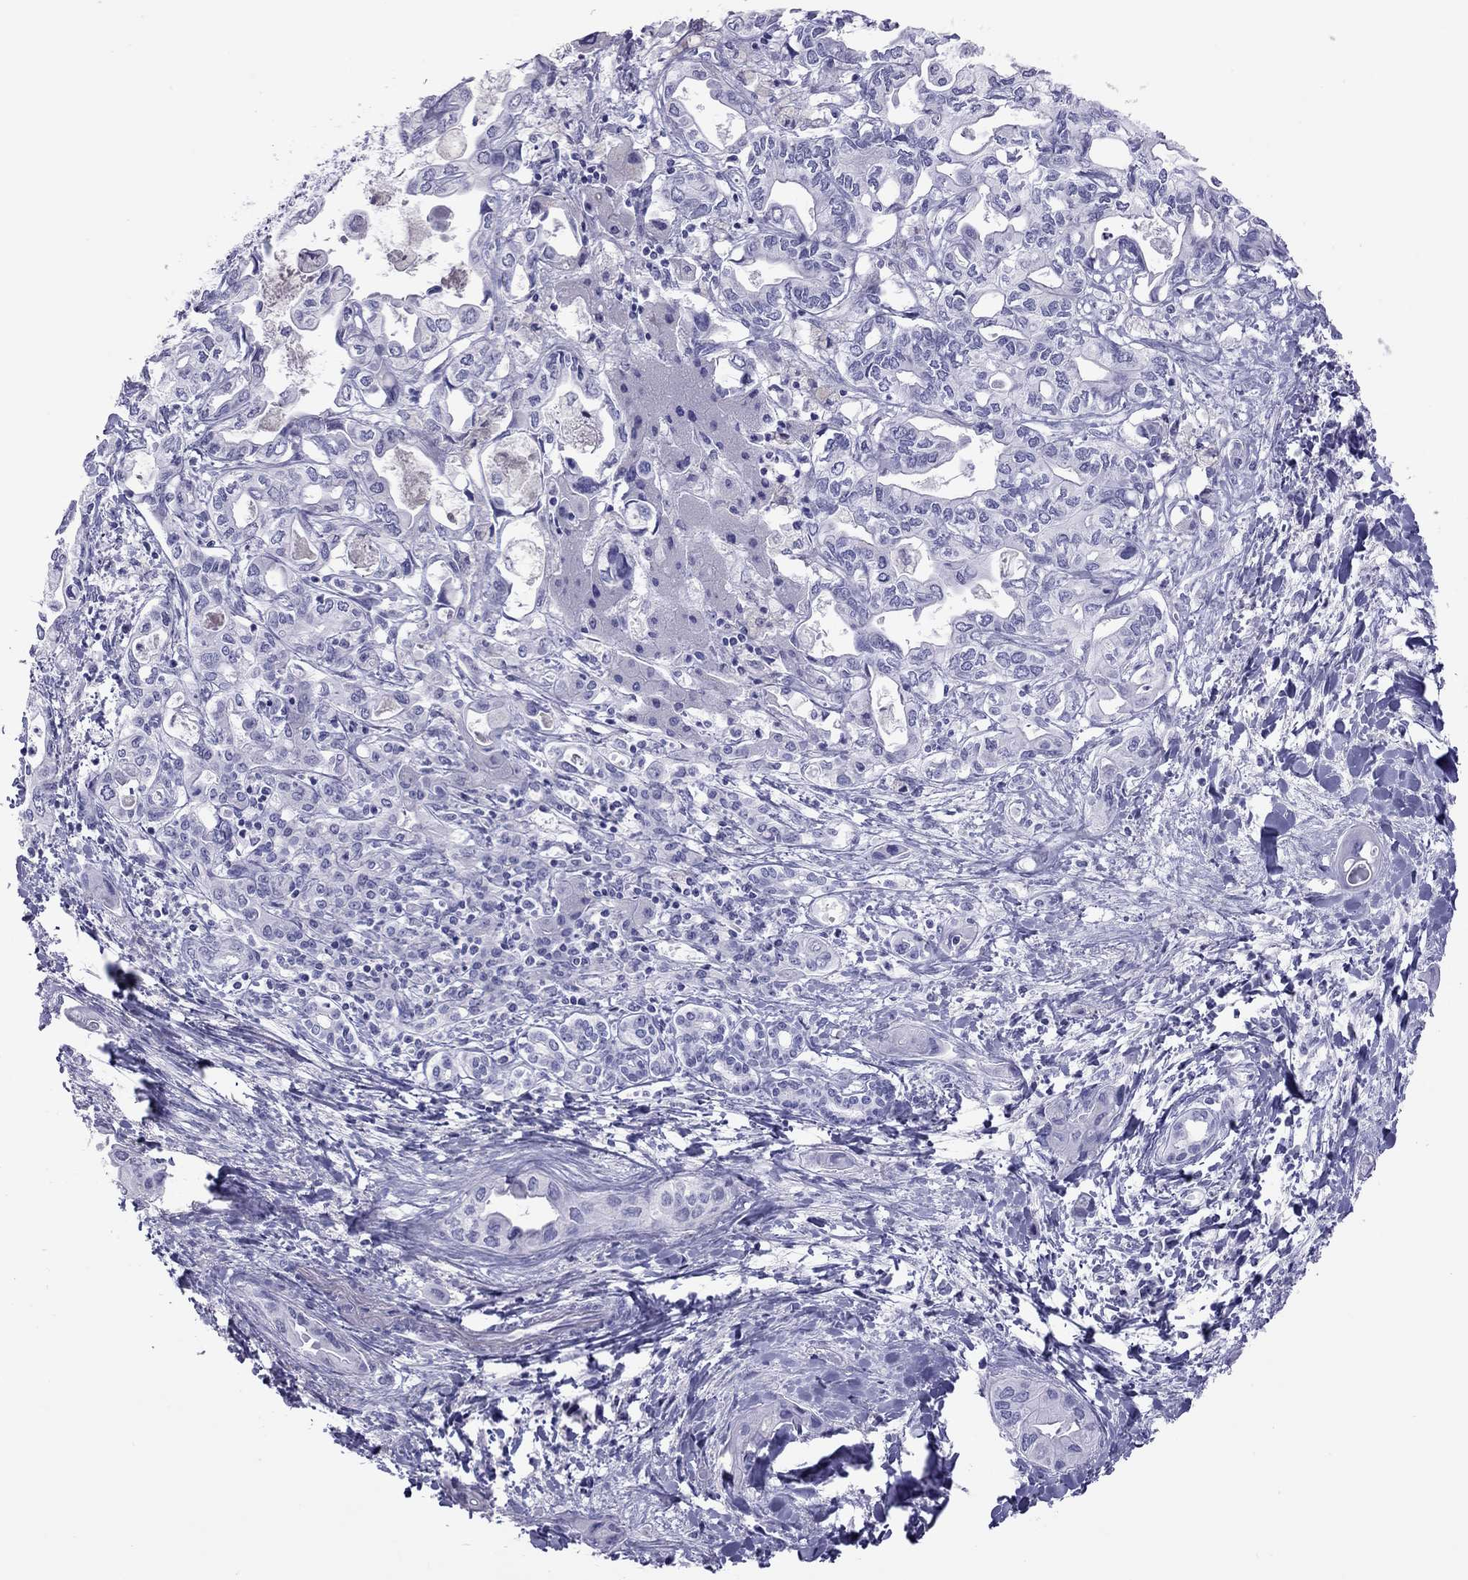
{"staining": {"intensity": "negative", "quantity": "none", "location": "none"}, "tissue": "liver cancer", "cell_type": "Tumor cells", "image_type": "cancer", "snomed": [{"axis": "morphology", "description": "Cholangiocarcinoma"}, {"axis": "topography", "description": "Liver"}], "caption": "Histopathology image shows no protein positivity in tumor cells of liver cholangiocarcinoma tissue.", "gene": "STAG3", "patient": {"sex": "female", "age": 64}}